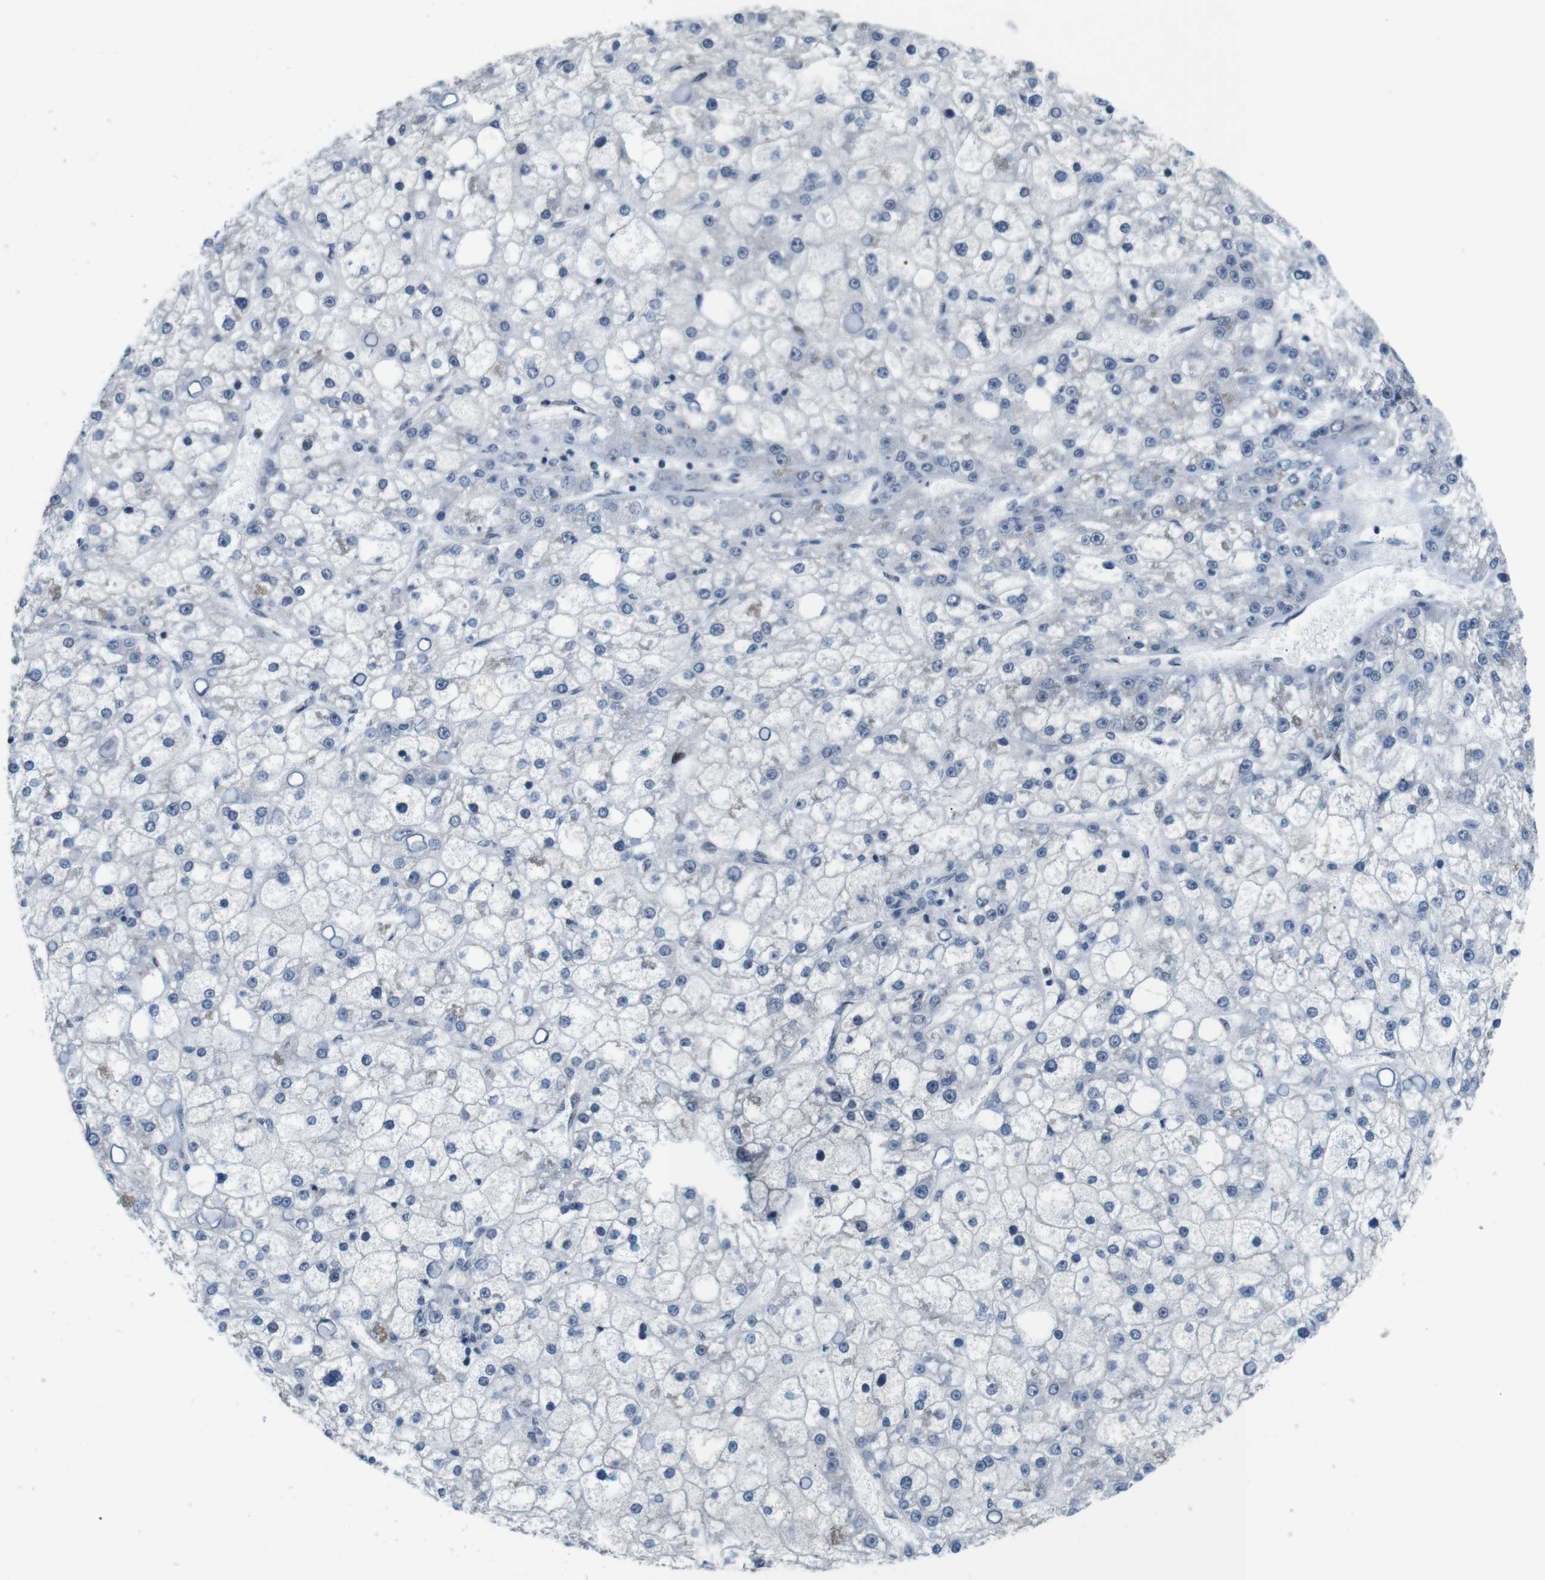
{"staining": {"intensity": "negative", "quantity": "none", "location": "none"}, "tissue": "liver cancer", "cell_type": "Tumor cells", "image_type": "cancer", "snomed": [{"axis": "morphology", "description": "Carcinoma, Hepatocellular, NOS"}, {"axis": "topography", "description": "Liver"}], "caption": "Histopathology image shows no significant protein expression in tumor cells of hepatocellular carcinoma (liver). Nuclei are stained in blue.", "gene": "SMCO2", "patient": {"sex": "male", "age": 67}}